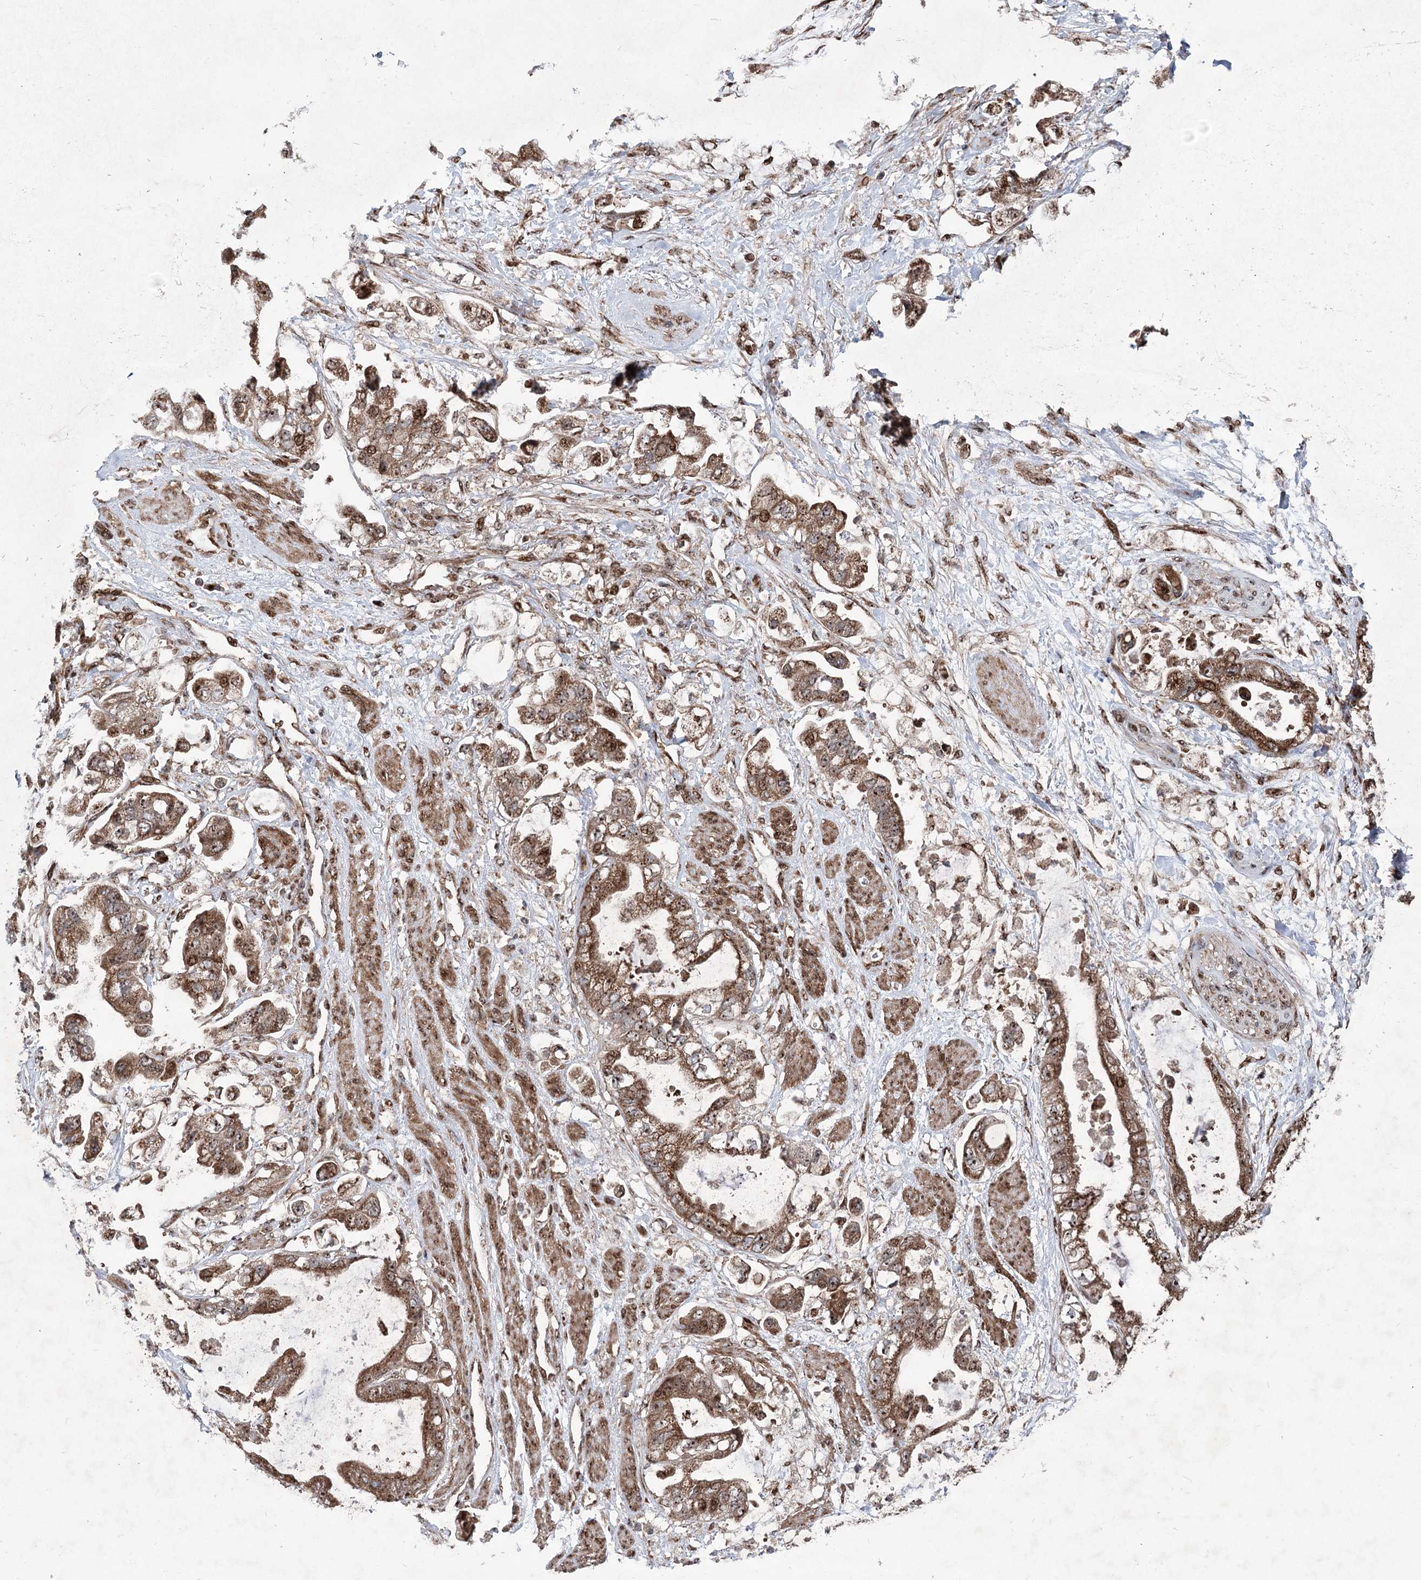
{"staining": {"intensity": "moderate", "quantity": ">75%", "location": "cytoplasmic/membranous,nuclear"}, "tissue": "stomach cancer", "cell_type": "Tumor cells", "image_type": "cancer", "snomed": [{"axis": "morphology", "description": "Adenocarcinoma, NOS"}, {"axis": "topography", "description": "Stomach"}], "caption": "DAB immunohistochemical staining of human stomach cancer (adenocarcinoma) exhibits moderate cytoplasmic/membranous and nuclear protein positivity in approximately >75% of tumor cells. (IHC, brightfield microscopy, high magnification).", "gene": "SERINC5", "patient": {"sex": "male", "age": 62}}